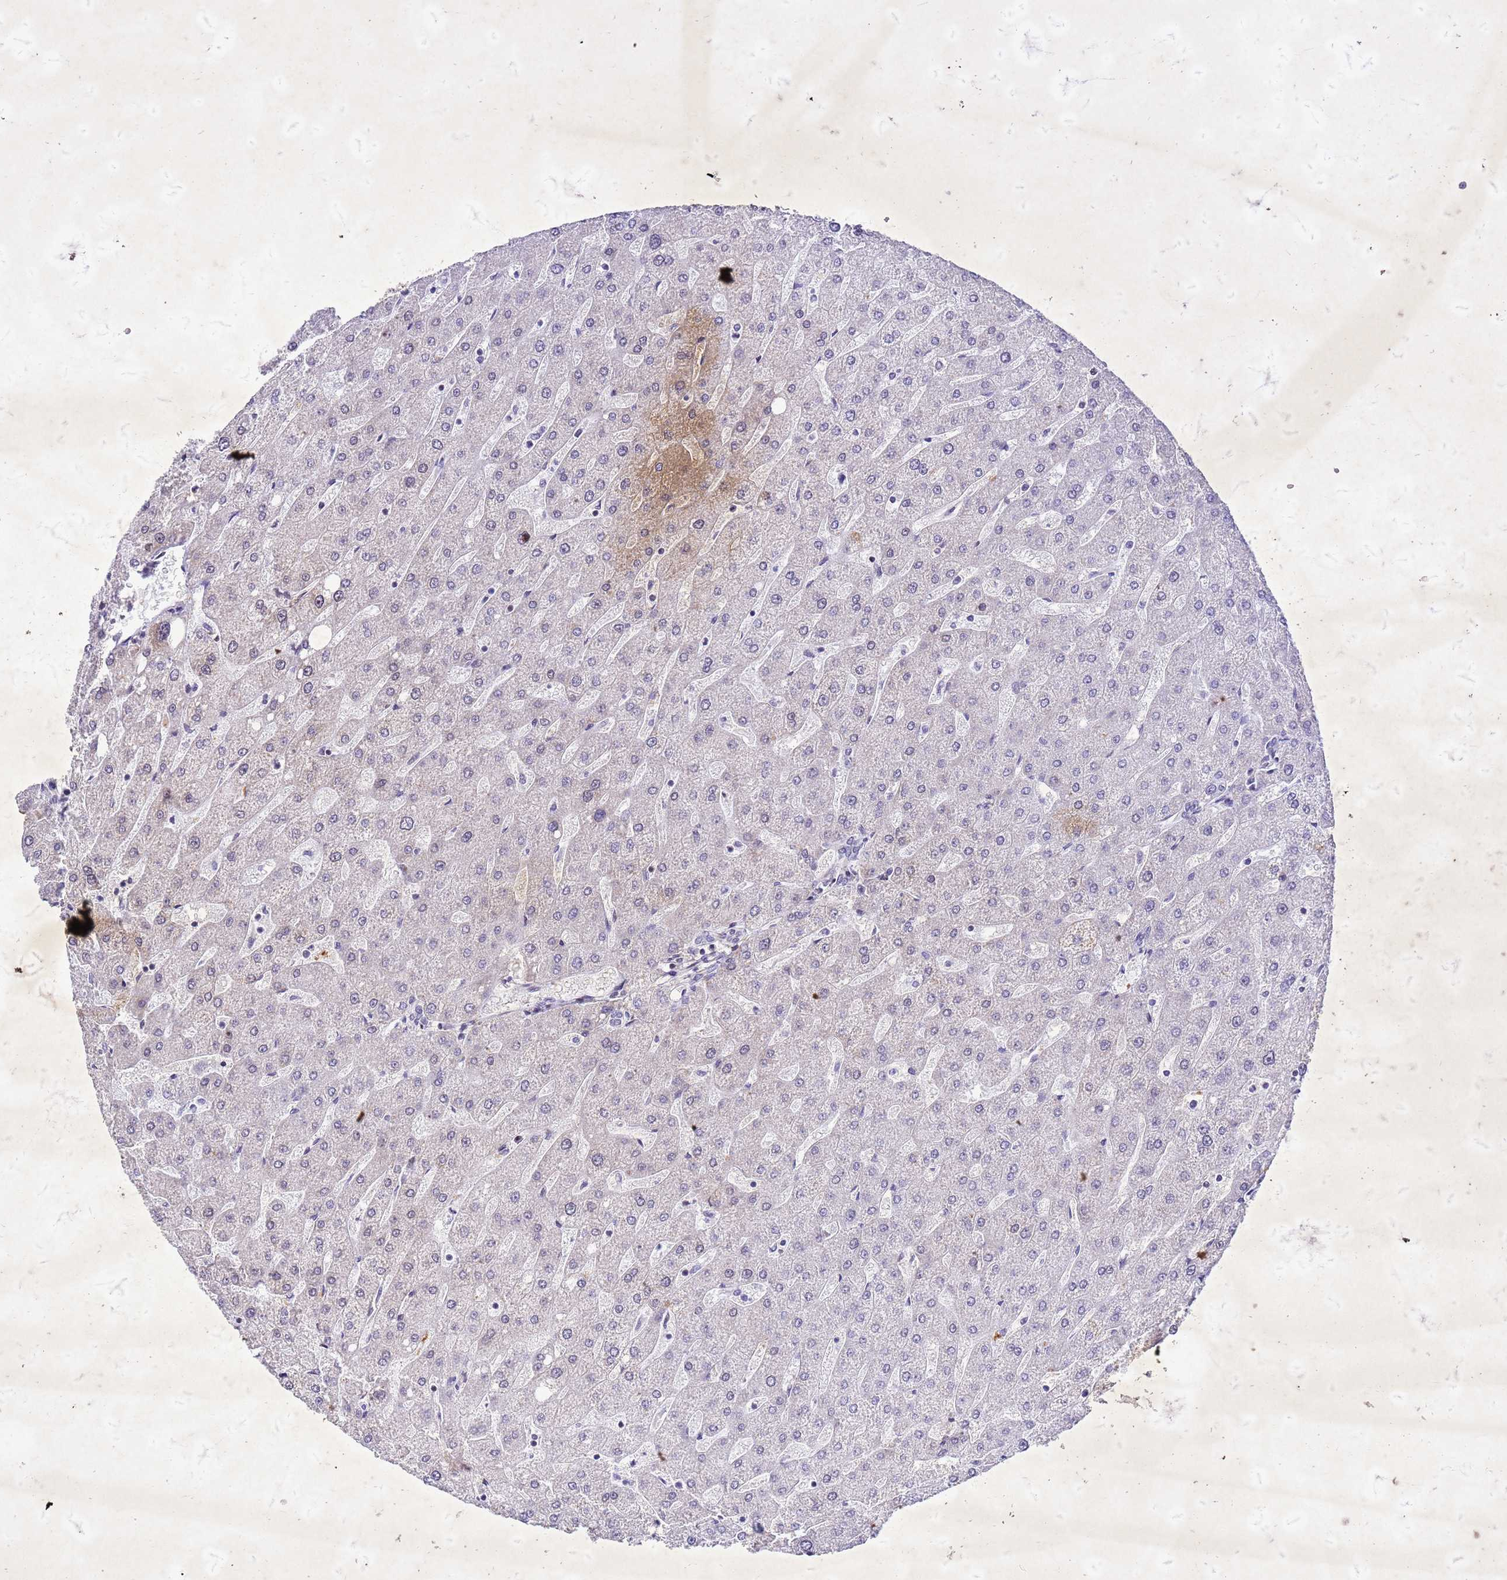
{"staining": {"intensity": "negative", "quantity": "none", "location": "none"}, "tissue": "liver", "cell_type": "Cholangiocytes", "image_type": "normal", "snomed": [{"axis": "morphology", "description": "Normal tissue, NOS"}, {"axis": "topography", "description": "Liver"}], "caption": "High power microscopy photomicrograph of an immunohistochemistry (IHC) histopathology image of unremarkable liver, revealing no significant staining in cholangiocytes. (DAB (3,3'-diaminobenzidine) immunohistochemistry (IHC), high magnification).", "gene": "COPS9", "patient": {"sex": "male", "age": 67}}